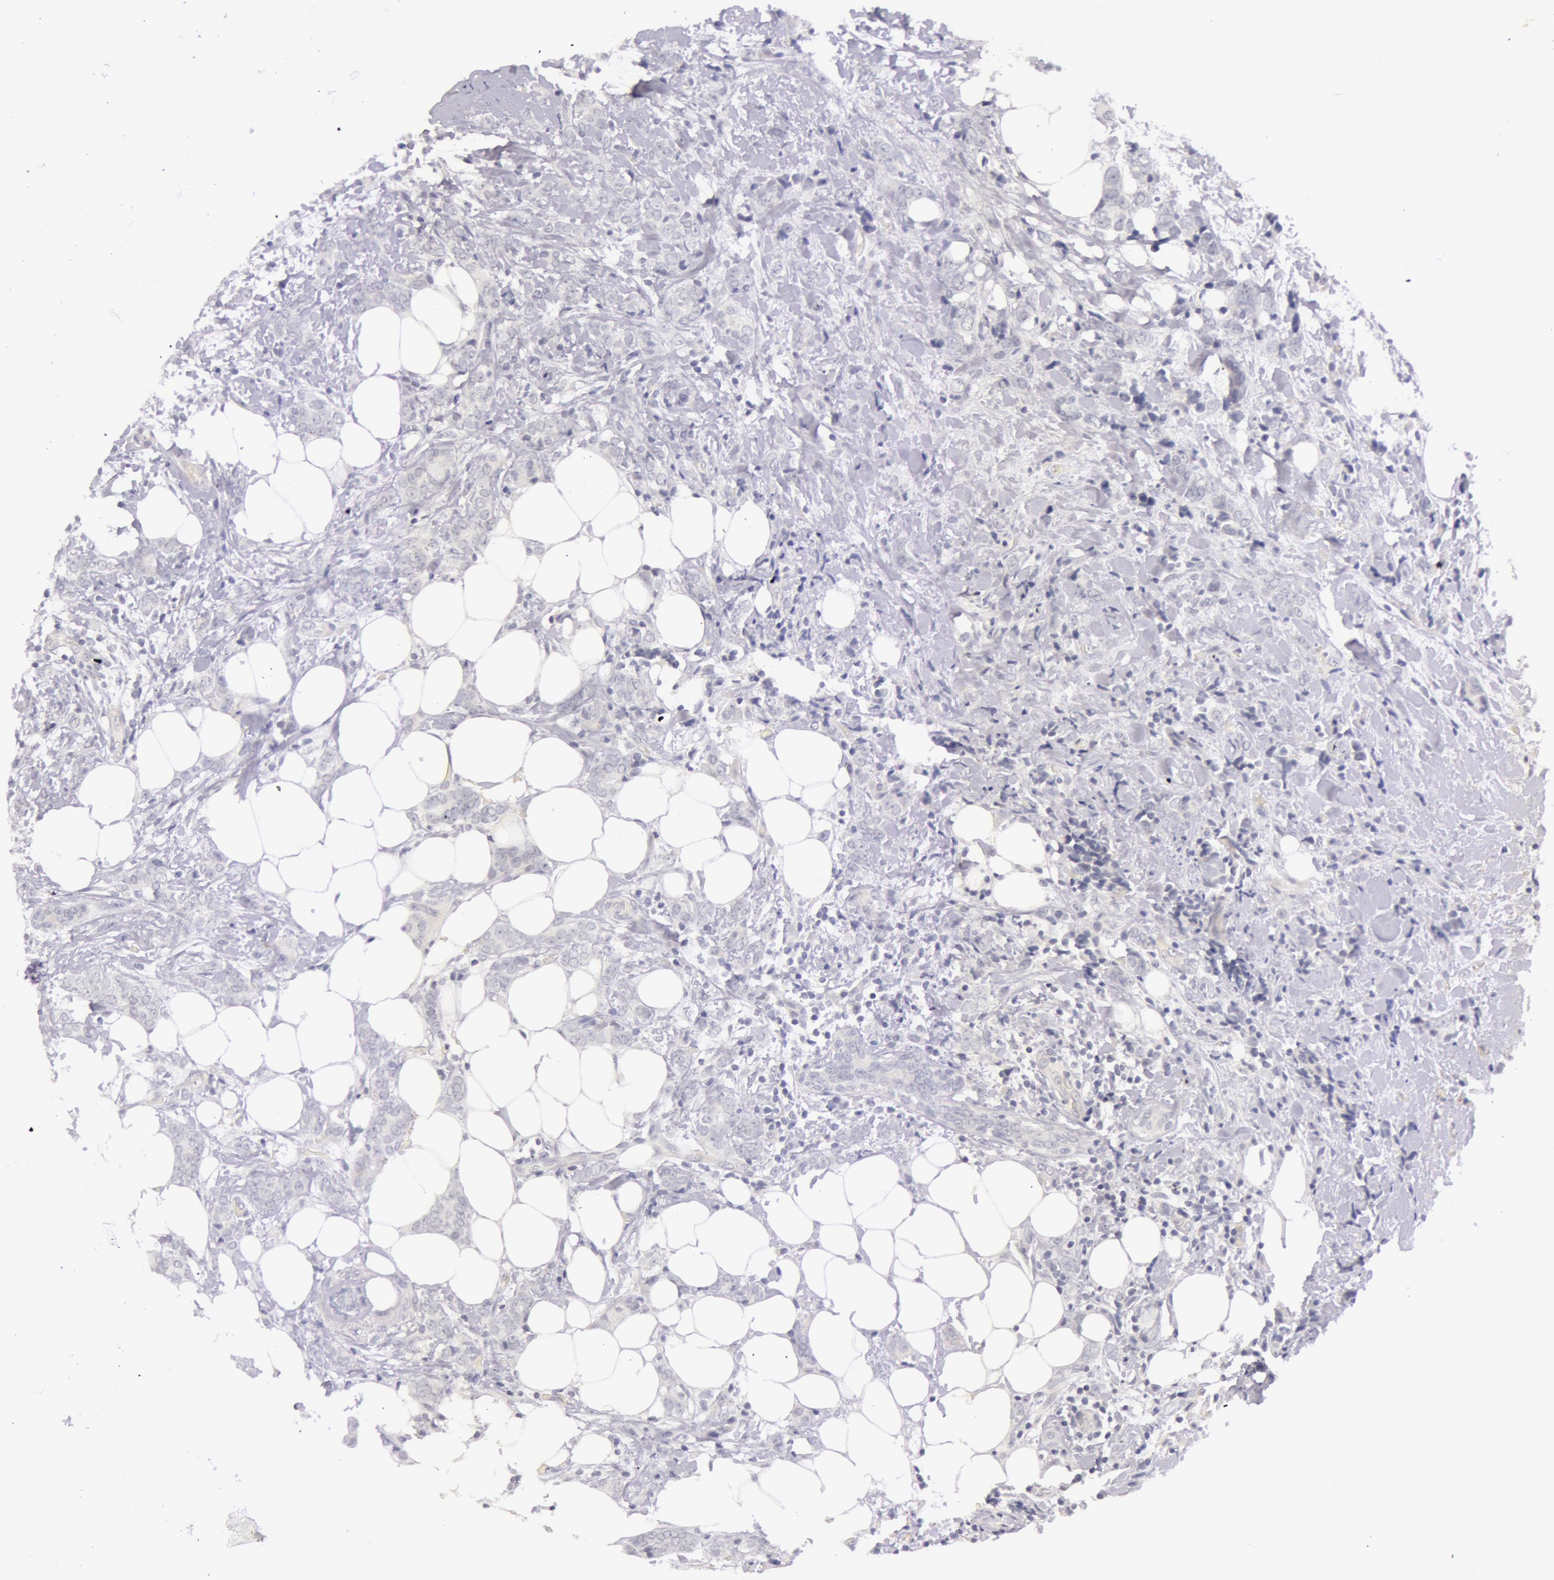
{"staining": {"intensity": "negative", "quantity": "none", "location": "none"}, "tissue": "breast cancer", "cell_type": "Tumor cells", "image_type": "cancer", "snomed": [{"axis": "morphology", "description": "Duct carcinoma"}, {"axis": "topography", "description": "Breast"}], "caption": "Histopathology image shows no protein expression in tumor cells of breast cancer (infiltrating ductal carcinoma) tissue.", "gene": "RBMY1F", "patient": {"sex": "female", "age": 53}}